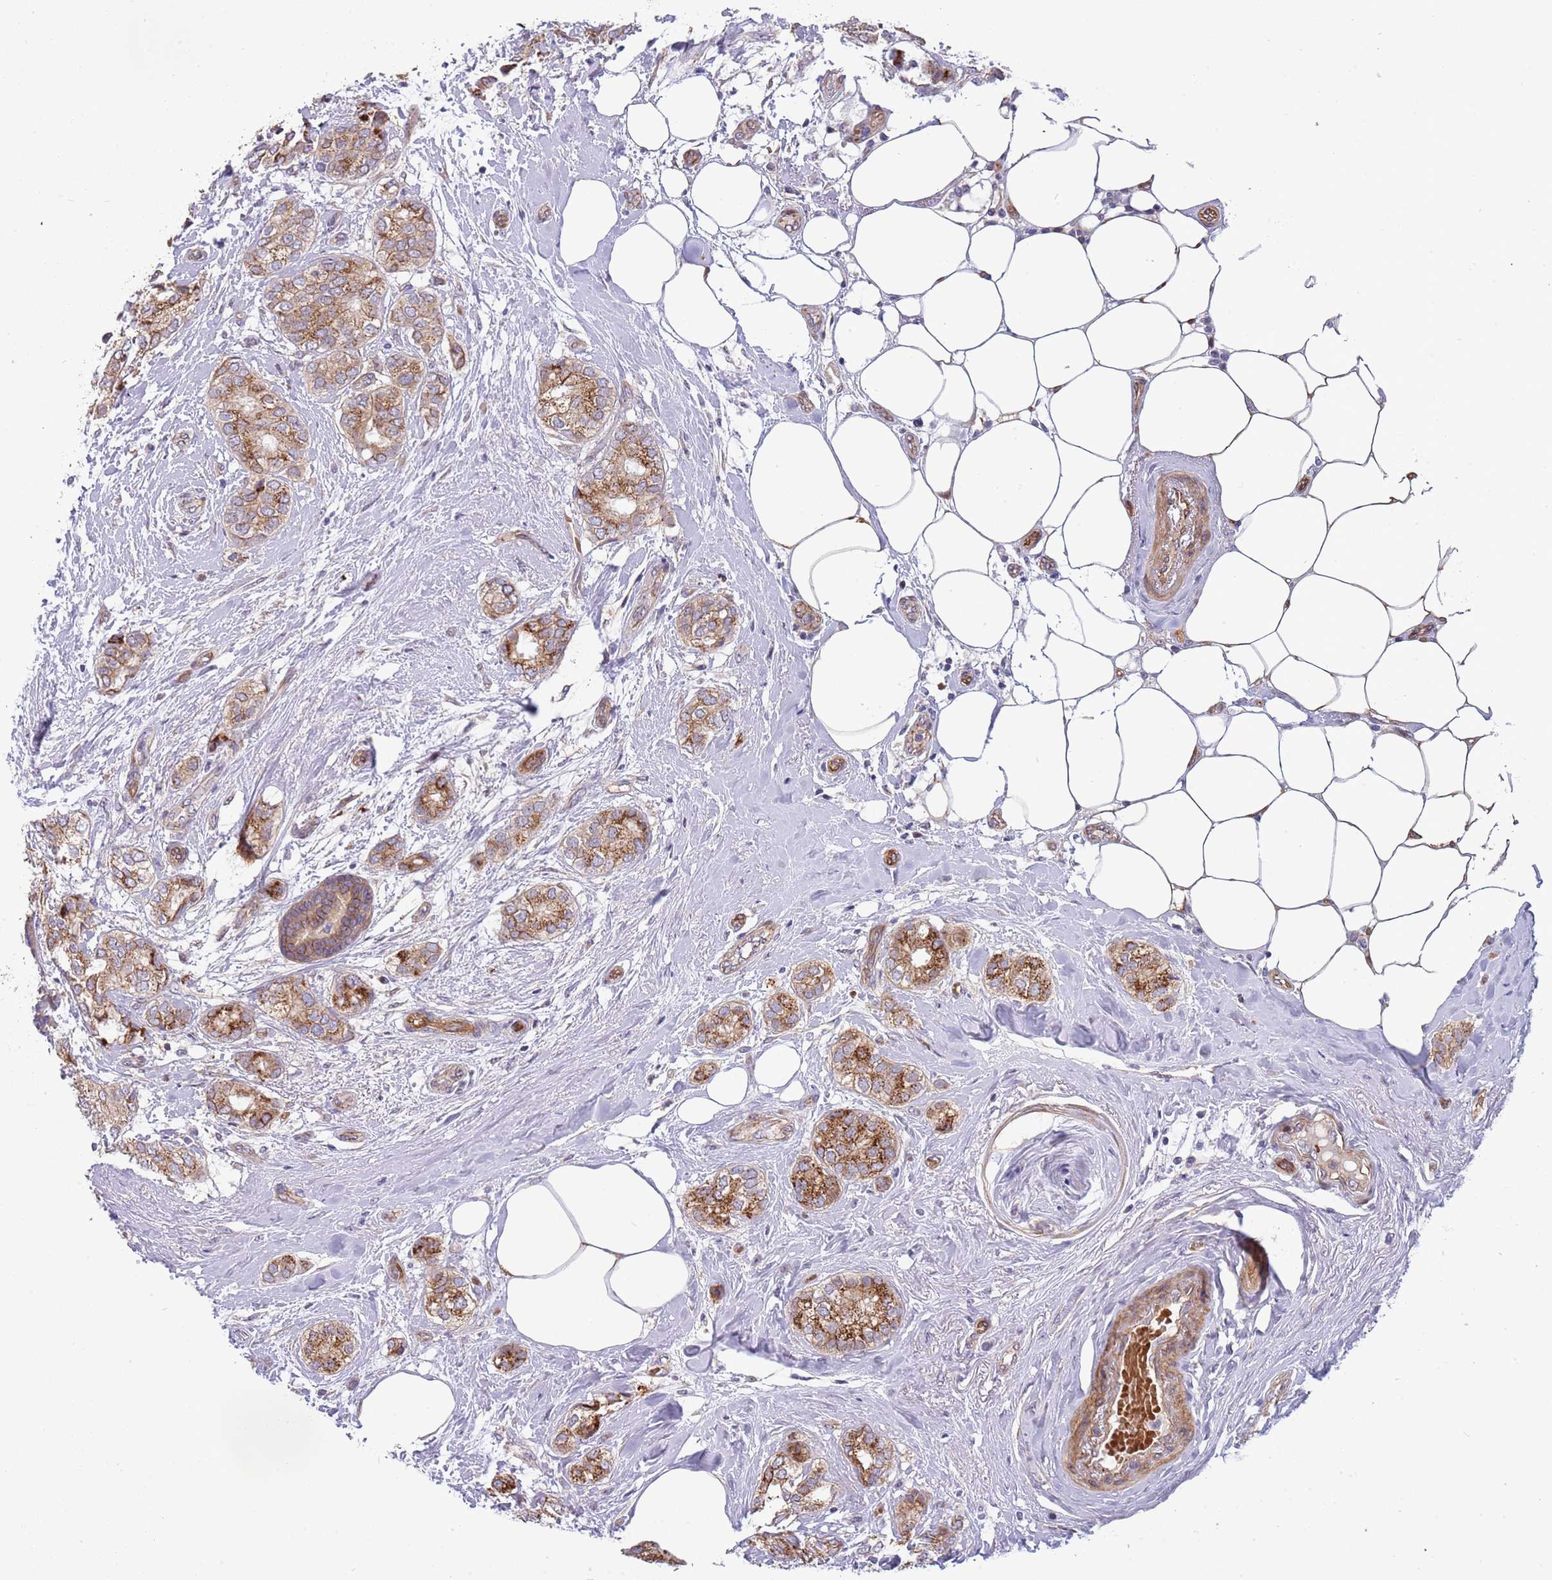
{"staining": {"intensity": "strong", "quantity": ">75%", "location": "cytoplasmic/membranous"}, "tissue": "breast cancer", "cell_type": "Tumor cells", "image_type": "cancer", "snomed": [{"axis": "morphology", "description": "Duct carcinoma"}, {"axis": "topography", "description": "Breast"}], "caption": "A brown stain shows strong cytoplasmic/membranous expression of a protein in breast intraductal carcinoma tumor cells. The staining was performed using DAB to visualize the protein expression in brown, while the nuclei were stained in blue with hematoxylin (Magnification: 20x).", "gene": "ITGB6", "patient": {"sex": "female", "age": 73}}